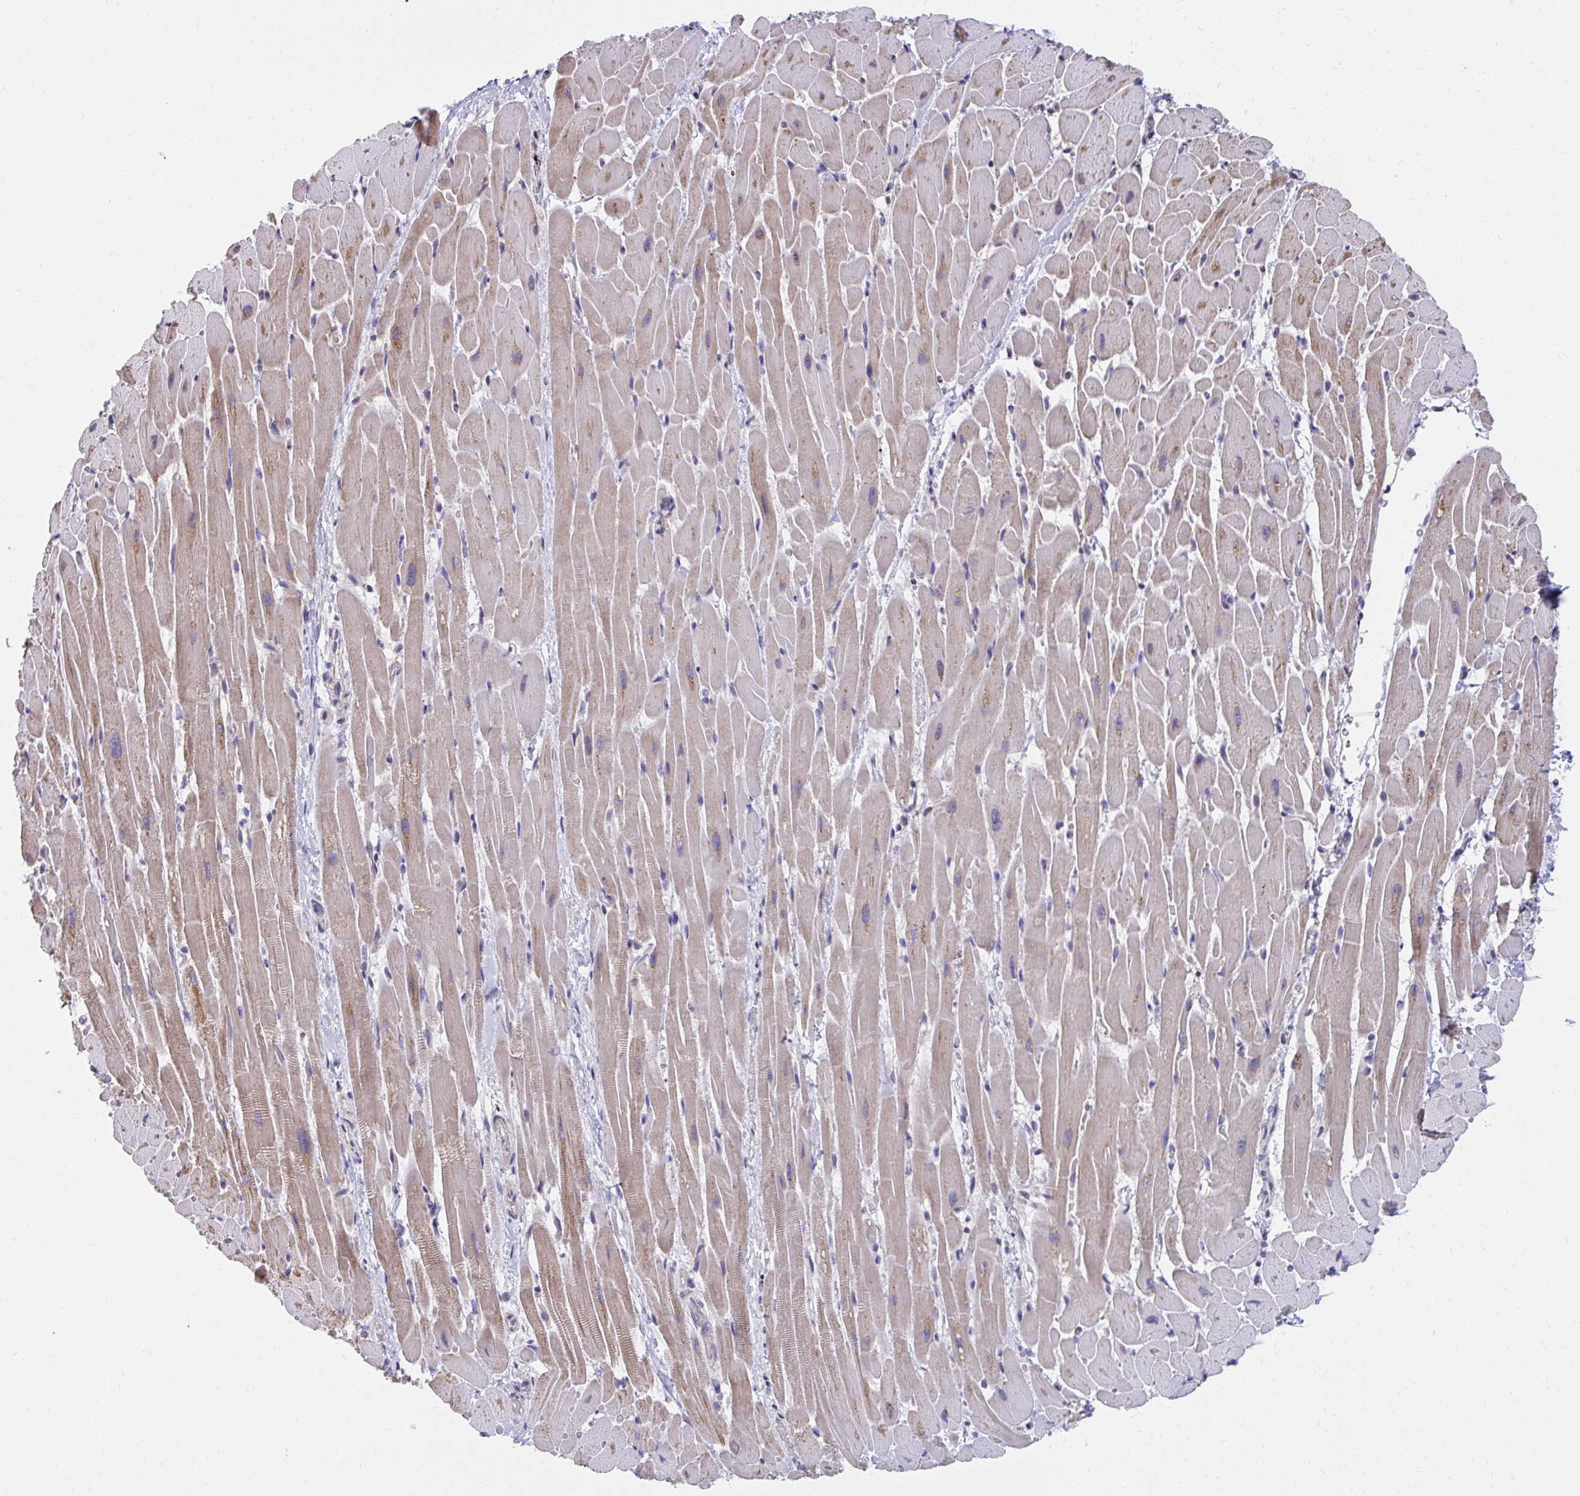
{"staining": {"intensity": "weak", "quantity": ">75%", "location": "cytoplasmic/membranous"}, "tissue": "heart muscle", "cell_type": "Cardiomyocytes", "image_type": "normal", "snomed": [{"axis": "morphology", "description": "Normal tissue, NOS"}, {"axis": "topography", "description": "Heart"}], "caption": "A brown stain labels weak cytoplasmic/membranous expression of a protein in cardiomyocytes of unremarkable heart muscle. (Brightfield microscopy of DAB IHC at high magnification).", "gene": "ZNF778", "patient": {"sex": "male", "age": 37}}